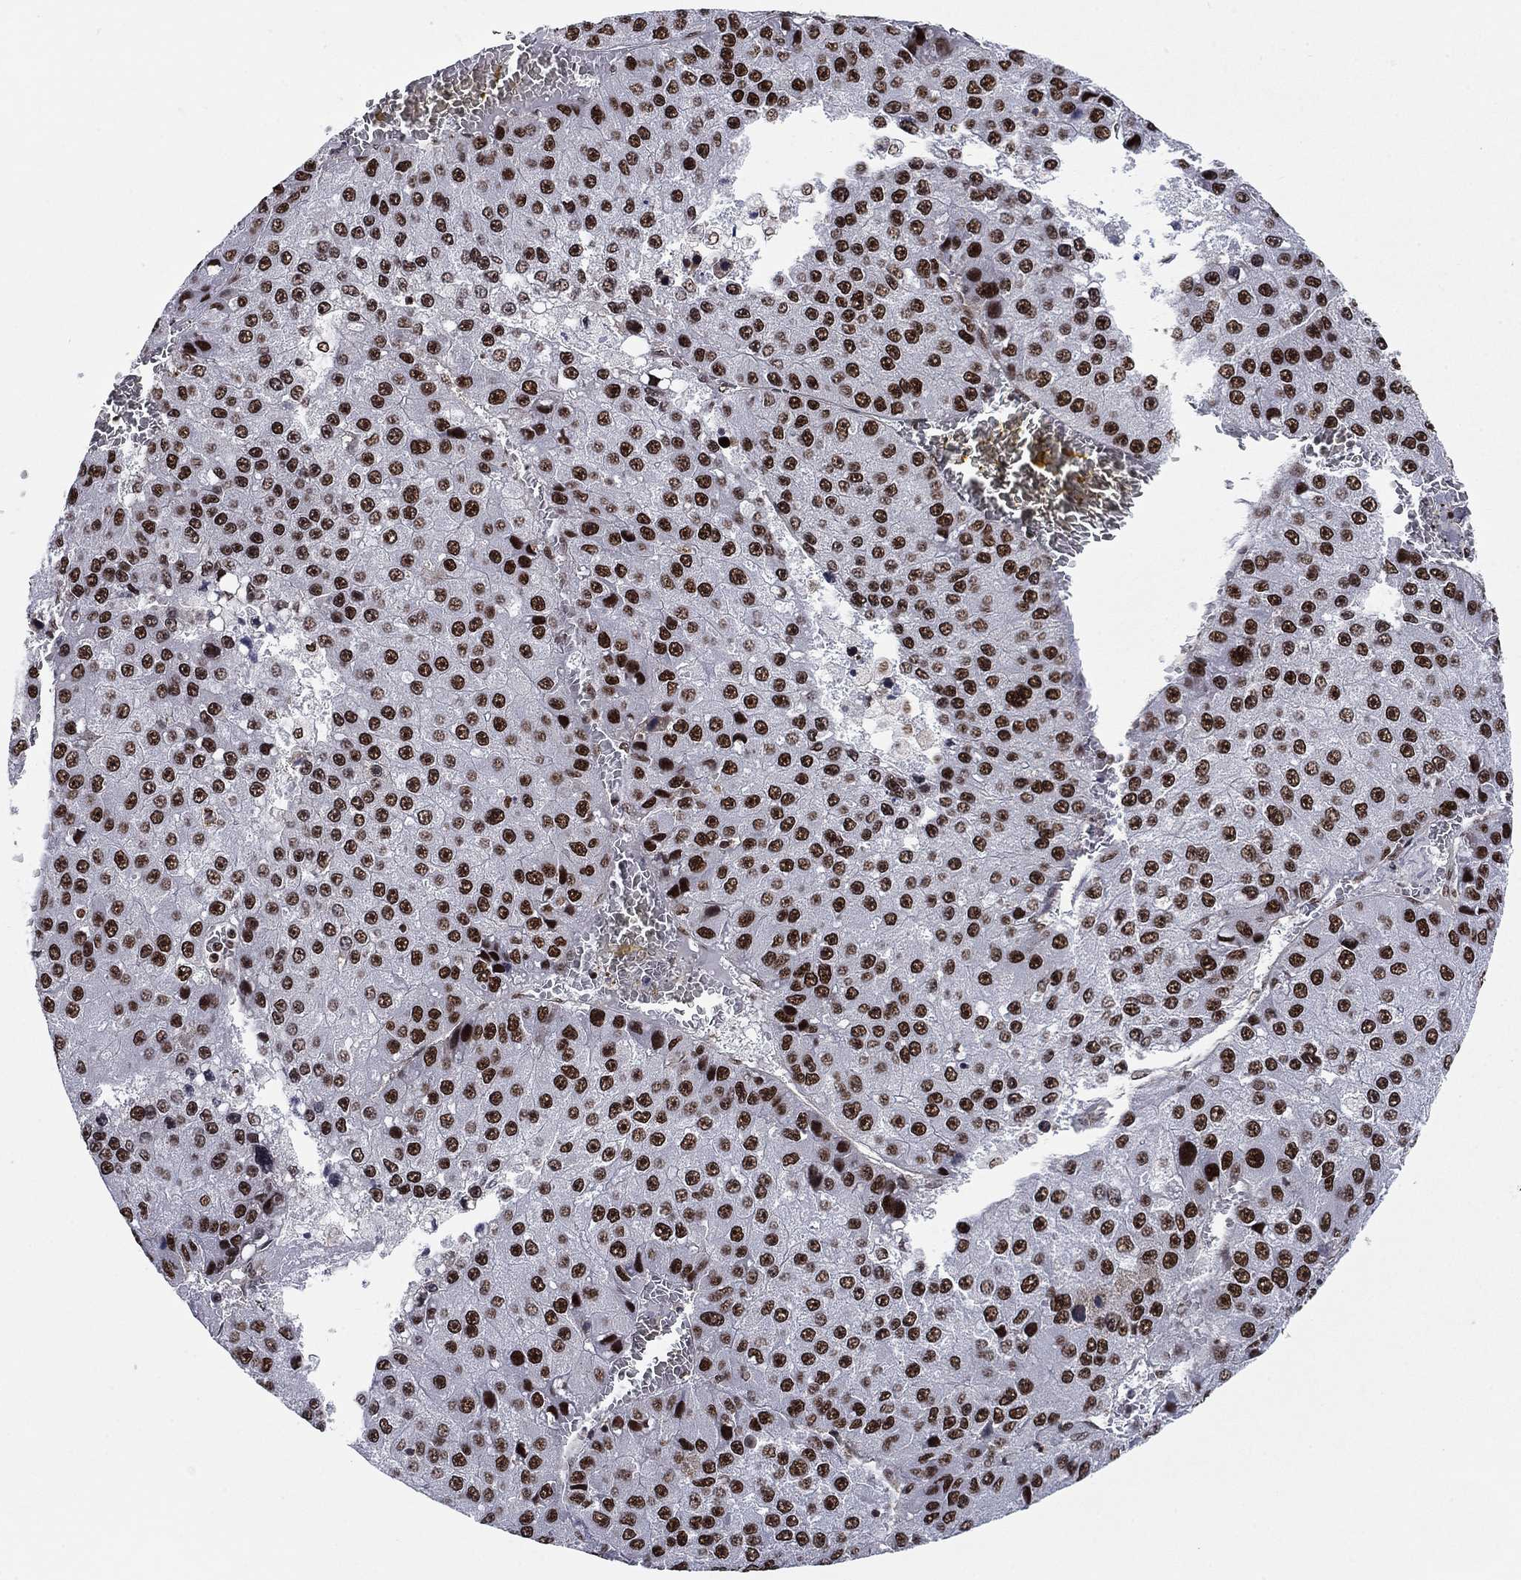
{"staining": {"intensity": "strong", "quantity": ">75%", "location": "nuclear"}, "tissue": "liver cancer", "cell_type": "Tumor cells", "image_type": "cancer", "snomed": [{"axis": "morphology", "description": "Carcinoma, Hepatocellular, NOS"}, {"axis": "topography", "description": "Liver"}], "caption": "Immunohistochemistry (IHC) photomicrograph of neoplastic tissue: human hepatocellular carcinoma (liver) stained using IHC shows high levels of strong protein expression localized specifically in the nuclear of tumor cells, appearing as a nuclear brown color.", "gene": "RPRD1B", "patient": {"sex": "female", "age": 73}}